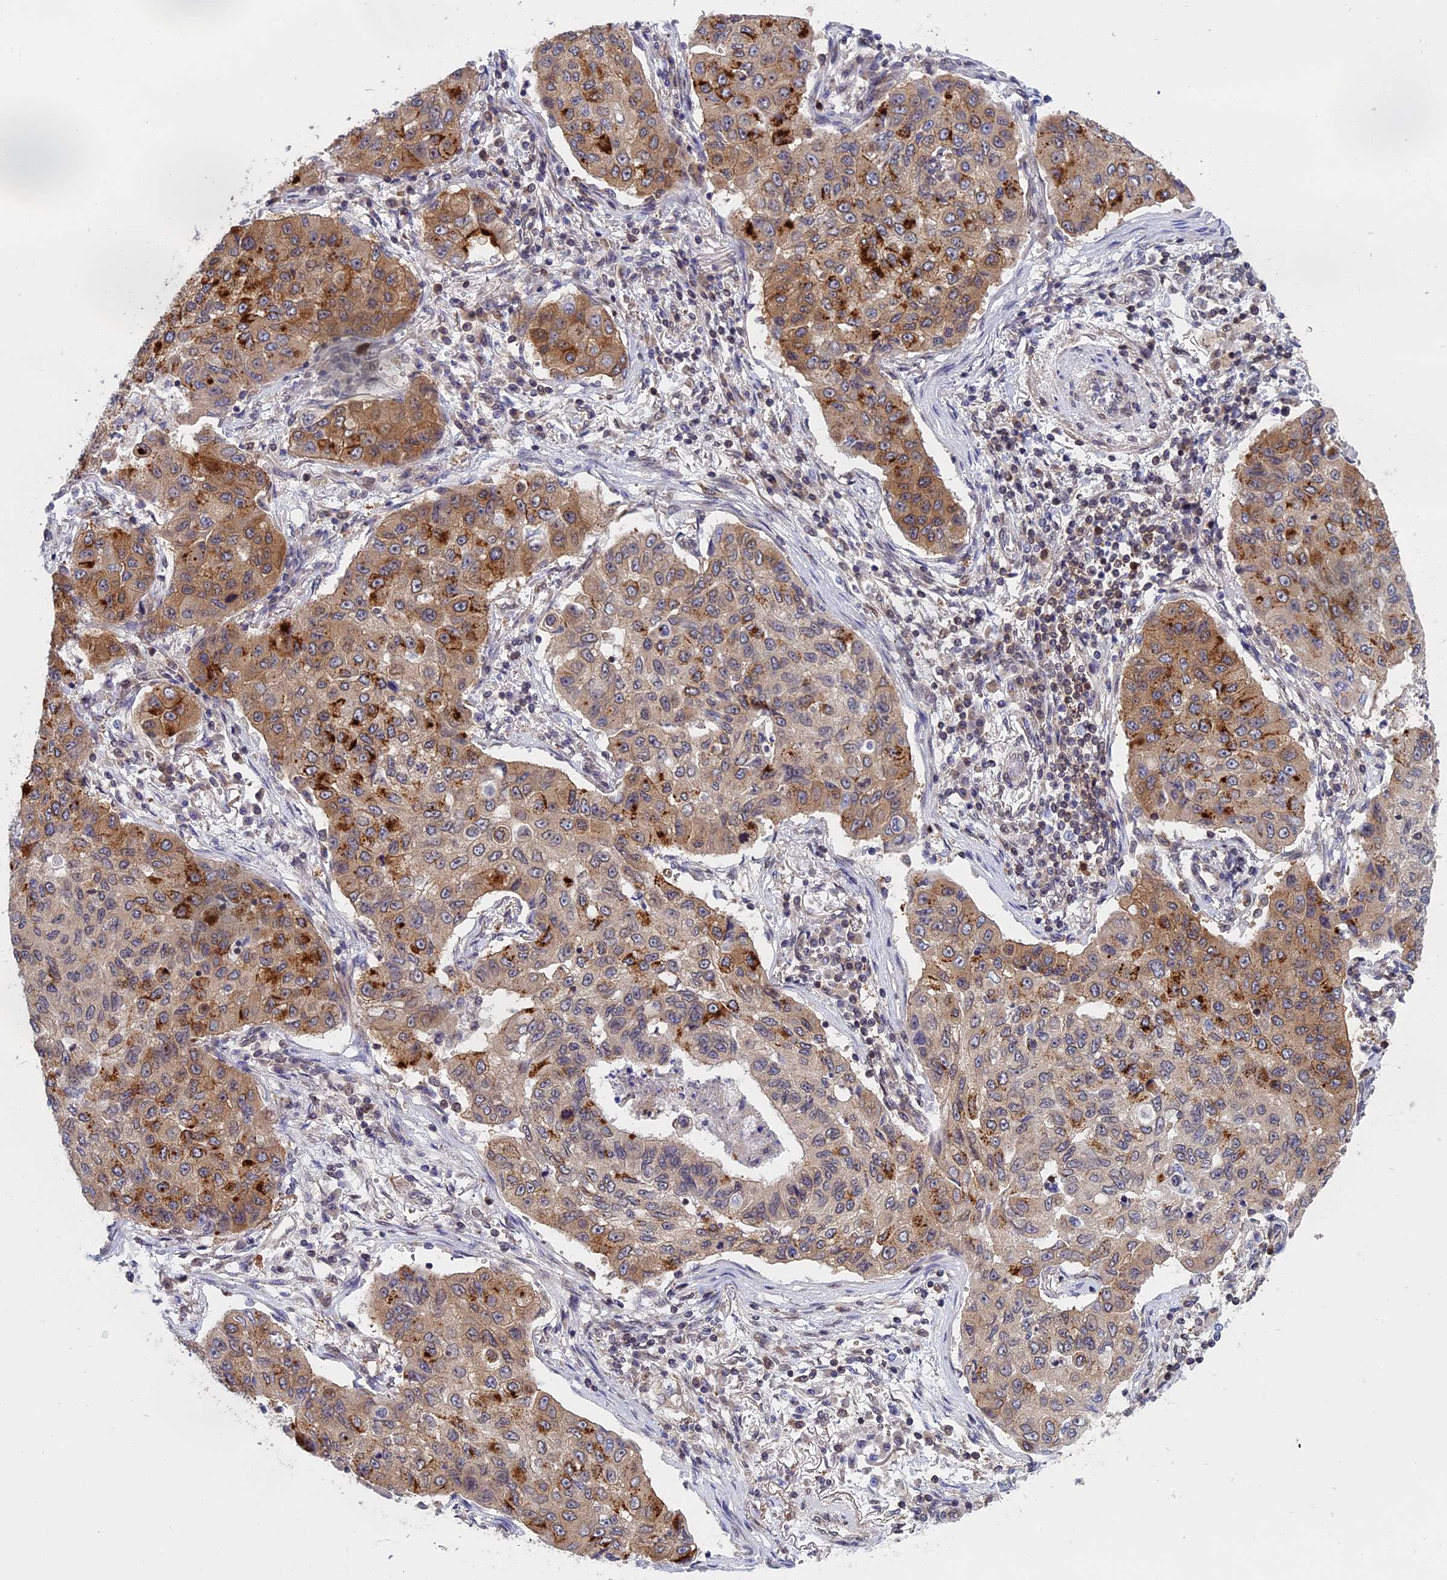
{"staining": {"intensity": "strong", "quantity": "25%-75%", "location": "cytoplasmic/membranous"}, "tissue": "lung cancer", "cell_type": "Tumor cells", "image_type": "cancer", "snomed": [{"axis": "morphology", "description": "Squamous cell carcinoma, NOS"}, {"axis": "topography", "description": "Lung"}], "caption": "Immunohistochemical staining of human lung cancer (squamous cell carcinoma) reveals high levels of strong cytoplasmic/membranous positivity in approximately 25%-75% of tumor cells.", "gene": "NAA10", "patient": {"sex": "male", "age": 74}}